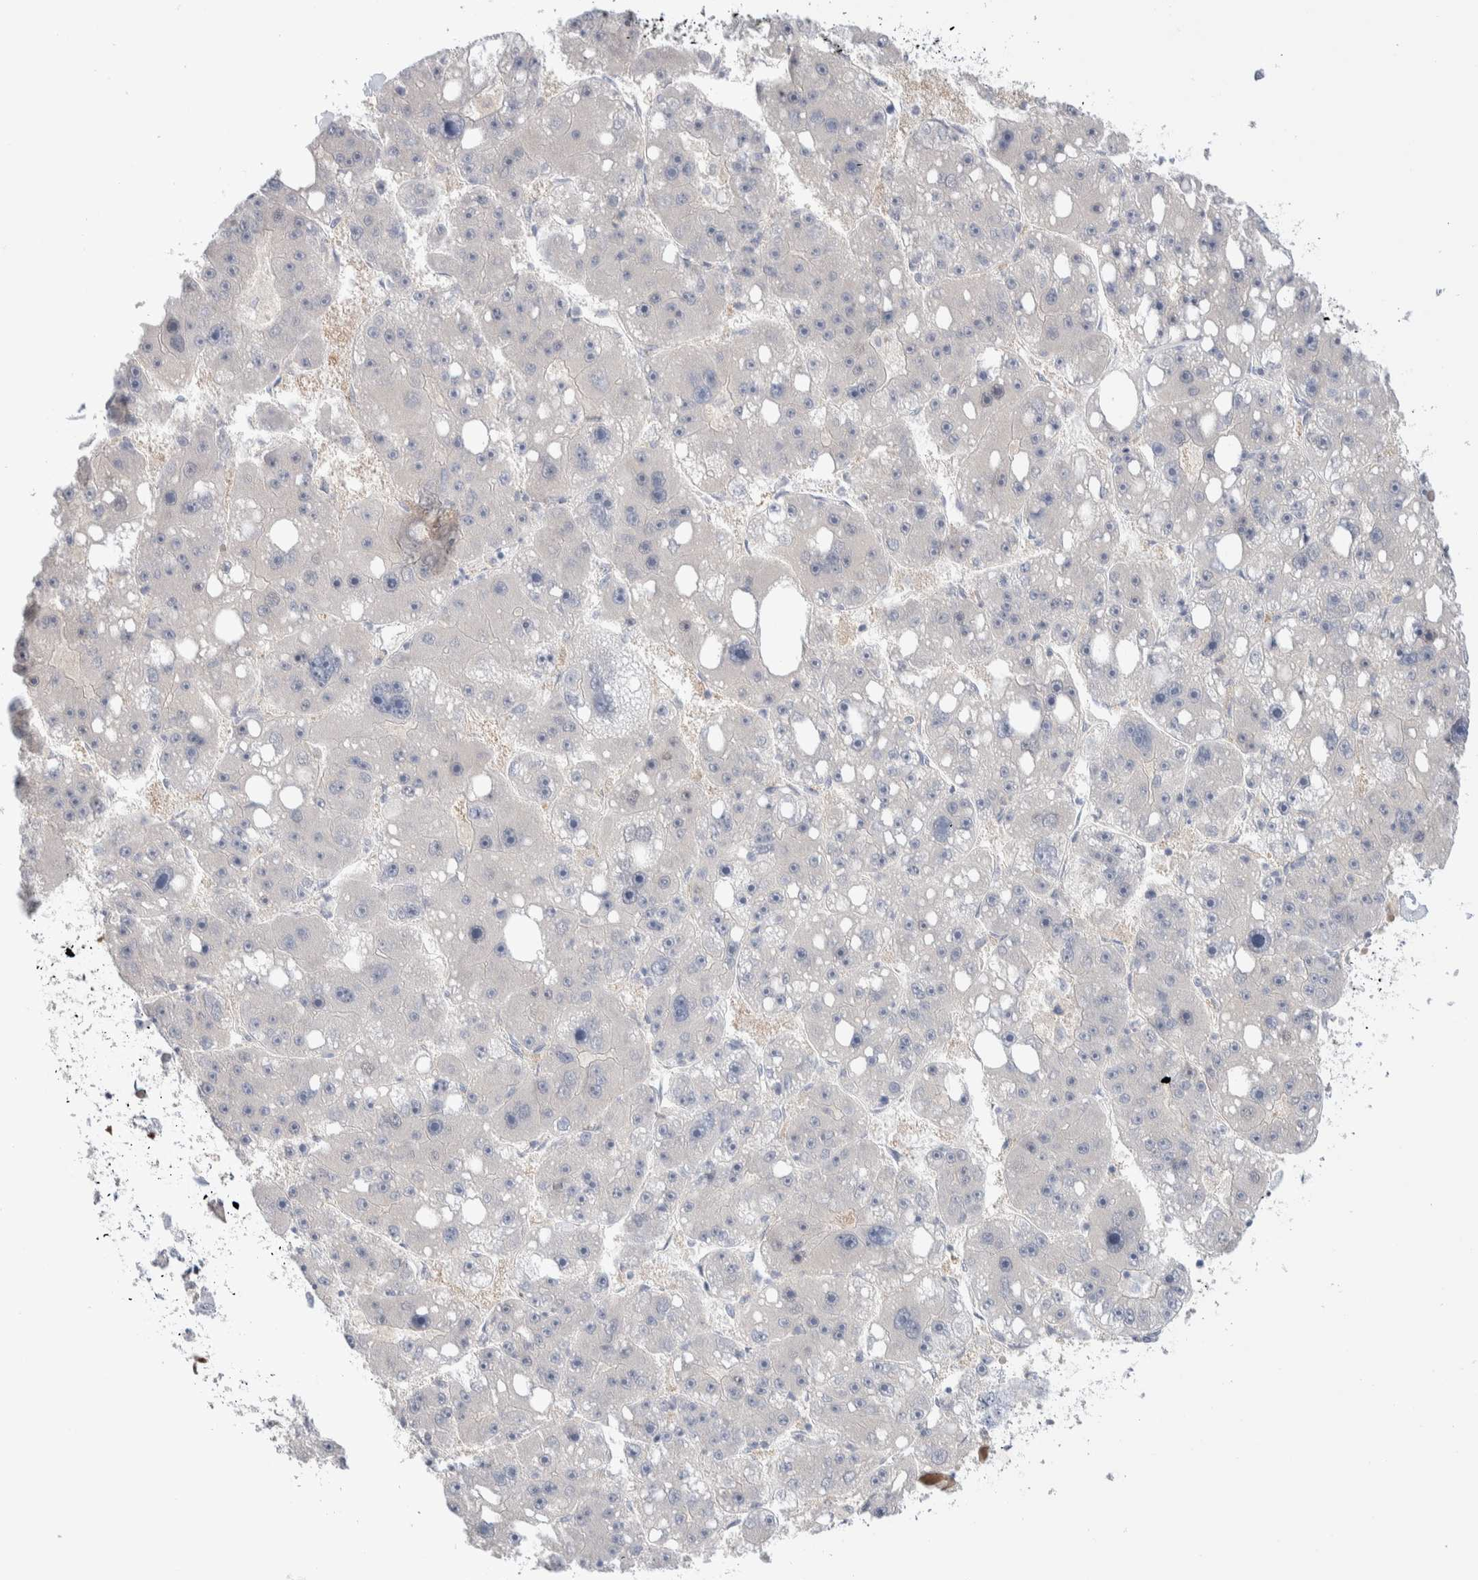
{"staining": {"intensity": "negative", "quantity": "none", "location": "none"}, "tissue": "liver cancer", "cell_type": "Tumor cells", "image_type": "cancer", "snomed": [{"axis": "morphology", "description": "Cholangiocarcinoma"}, {"axis": "topography", "description": "Liver"}], "caption": "A micrograph of liver cancer (cholangiocarcinoma) stained for a protein exhibits no brown staining in tumor cells.", "gene": "GDA", "patient": {"sex": "male", "age": 50}}